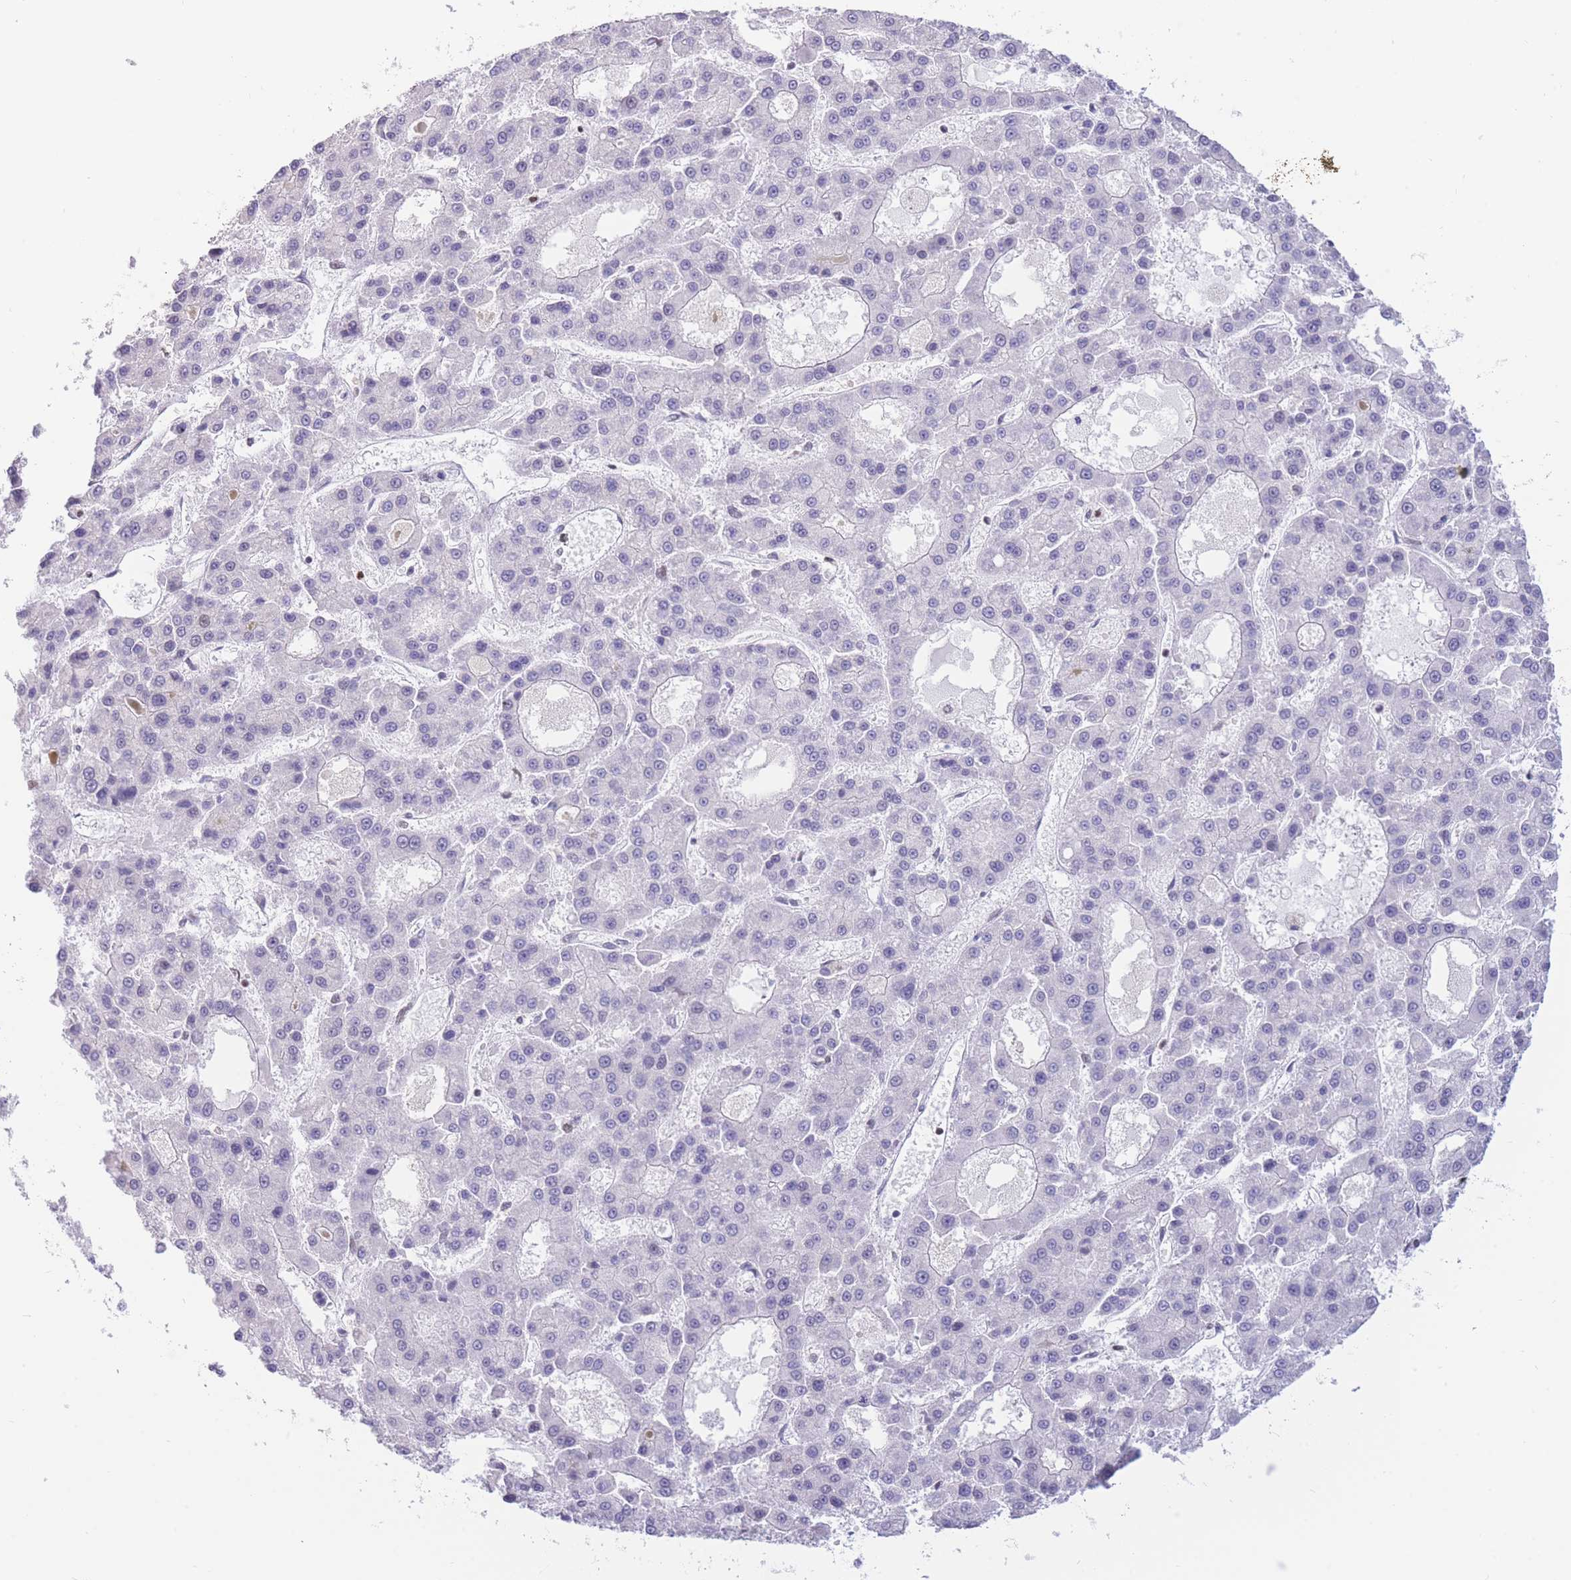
{"staining": {"intensity": "negative", "quantity": "none", "location": "none"}, "tissue": "liver cancer", "cell_type": "Tumor cells", "image_type": "cancer", "snomed": [{"axis": "morphology", "description": "Carcinoma, Hepatocellular, NOS"}, {"axis": "topography", "description": "Liver"}], "caption": "Liver cancer stained for a protein using immunohistochemistry reveals no staining tumor cells.", "gene": "HMGN1", "patient": {"sex": "male", "age": 70}}